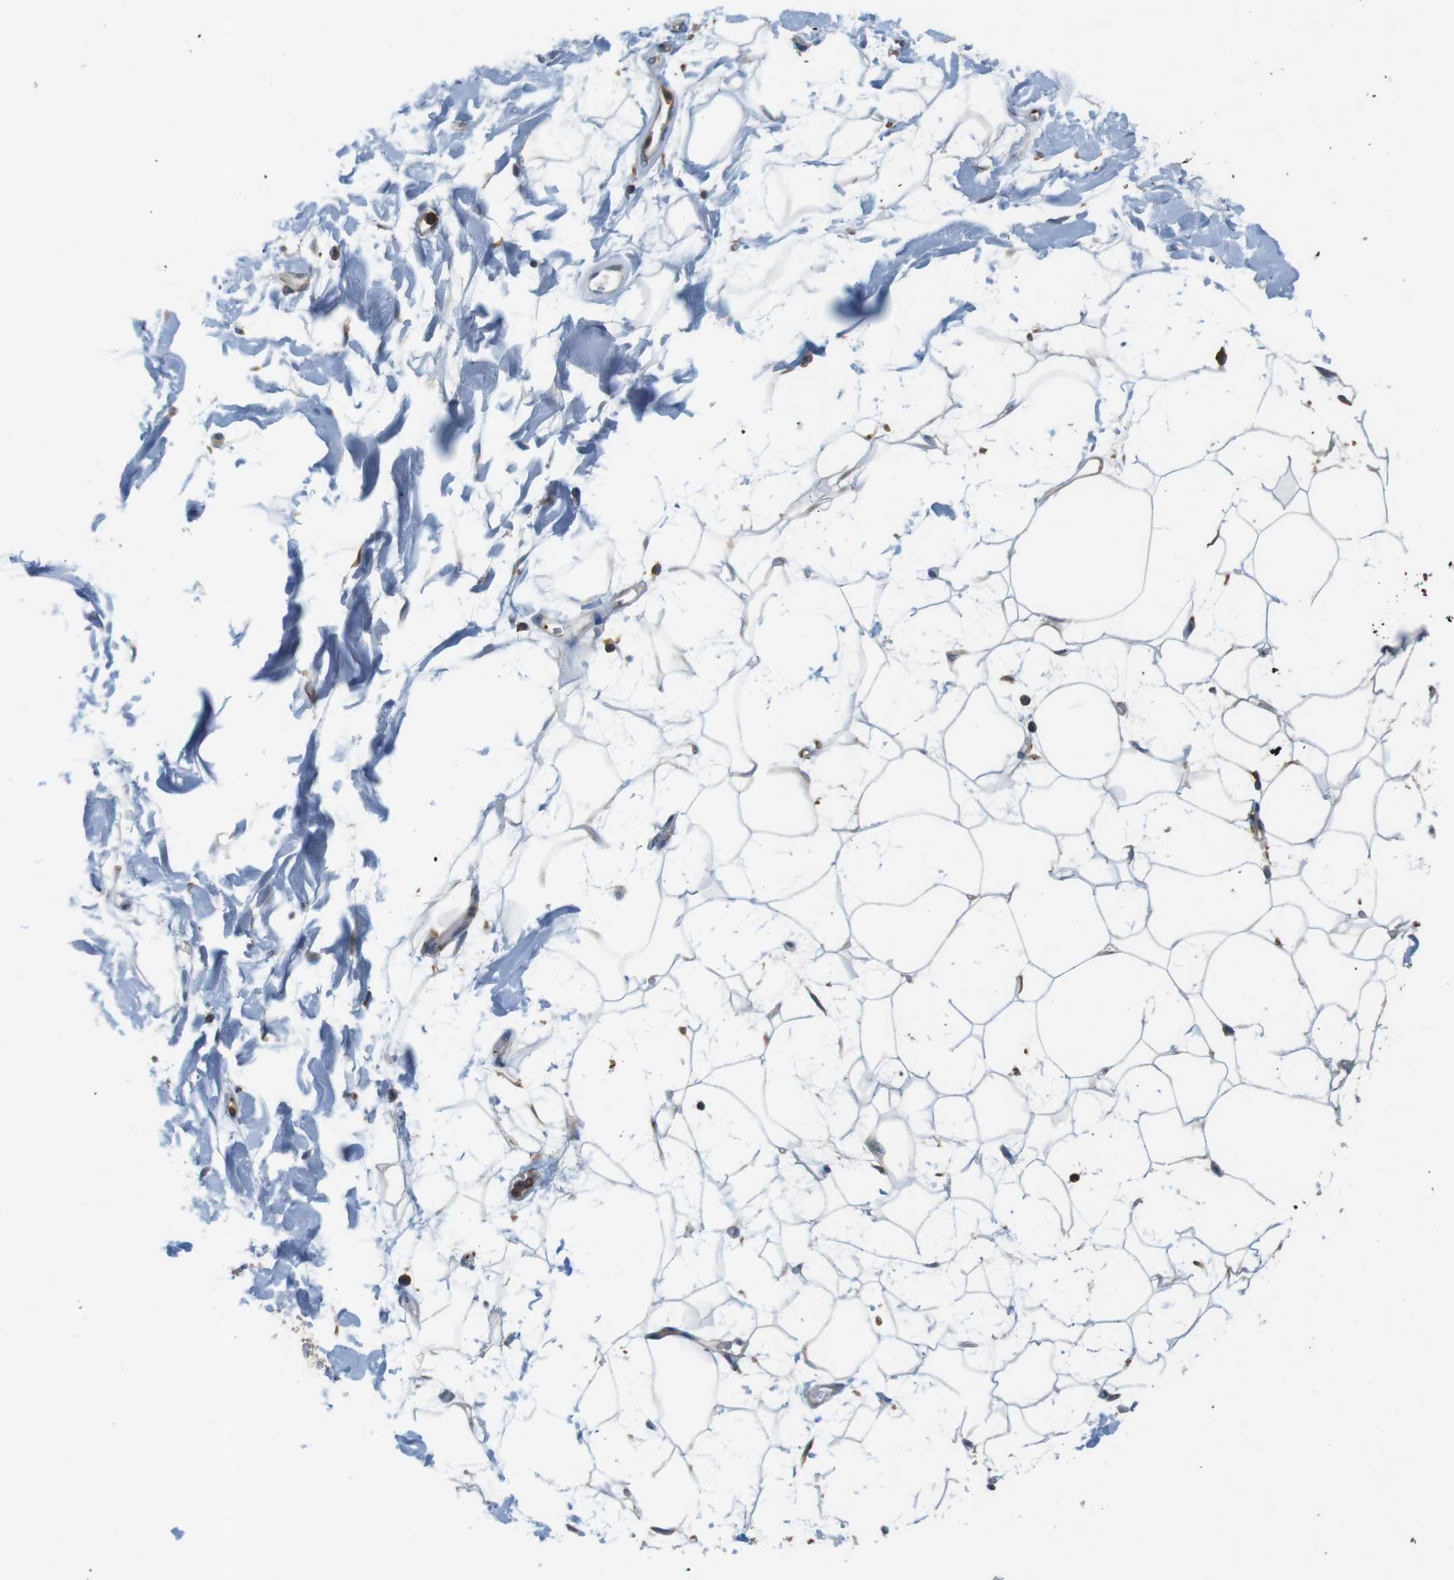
{"staining": {"intensity": "negative", "quantity": "none", "location": "none"}, "tissue": "adipose tissue", "cell_type": "Adipocytes", "image_type": "normal", "snomed": [{"axis": "morphology", "description": "Normal tissue, NOS"}, {"axis": "topography", "description": "Soft tissue"}], "caption": "Protein analysis of normal adipose tissue displays no significant positivity in adipocytes. The staining was performed using DAB (3,3'-diaminobenzidine) to visualize the protein expression in brown, while the nuclei were stained in blue with hematoxylin (Magnification: 20x).", "gene": "HERPUD2", "patient": {"sex": "male", "age": 72}}